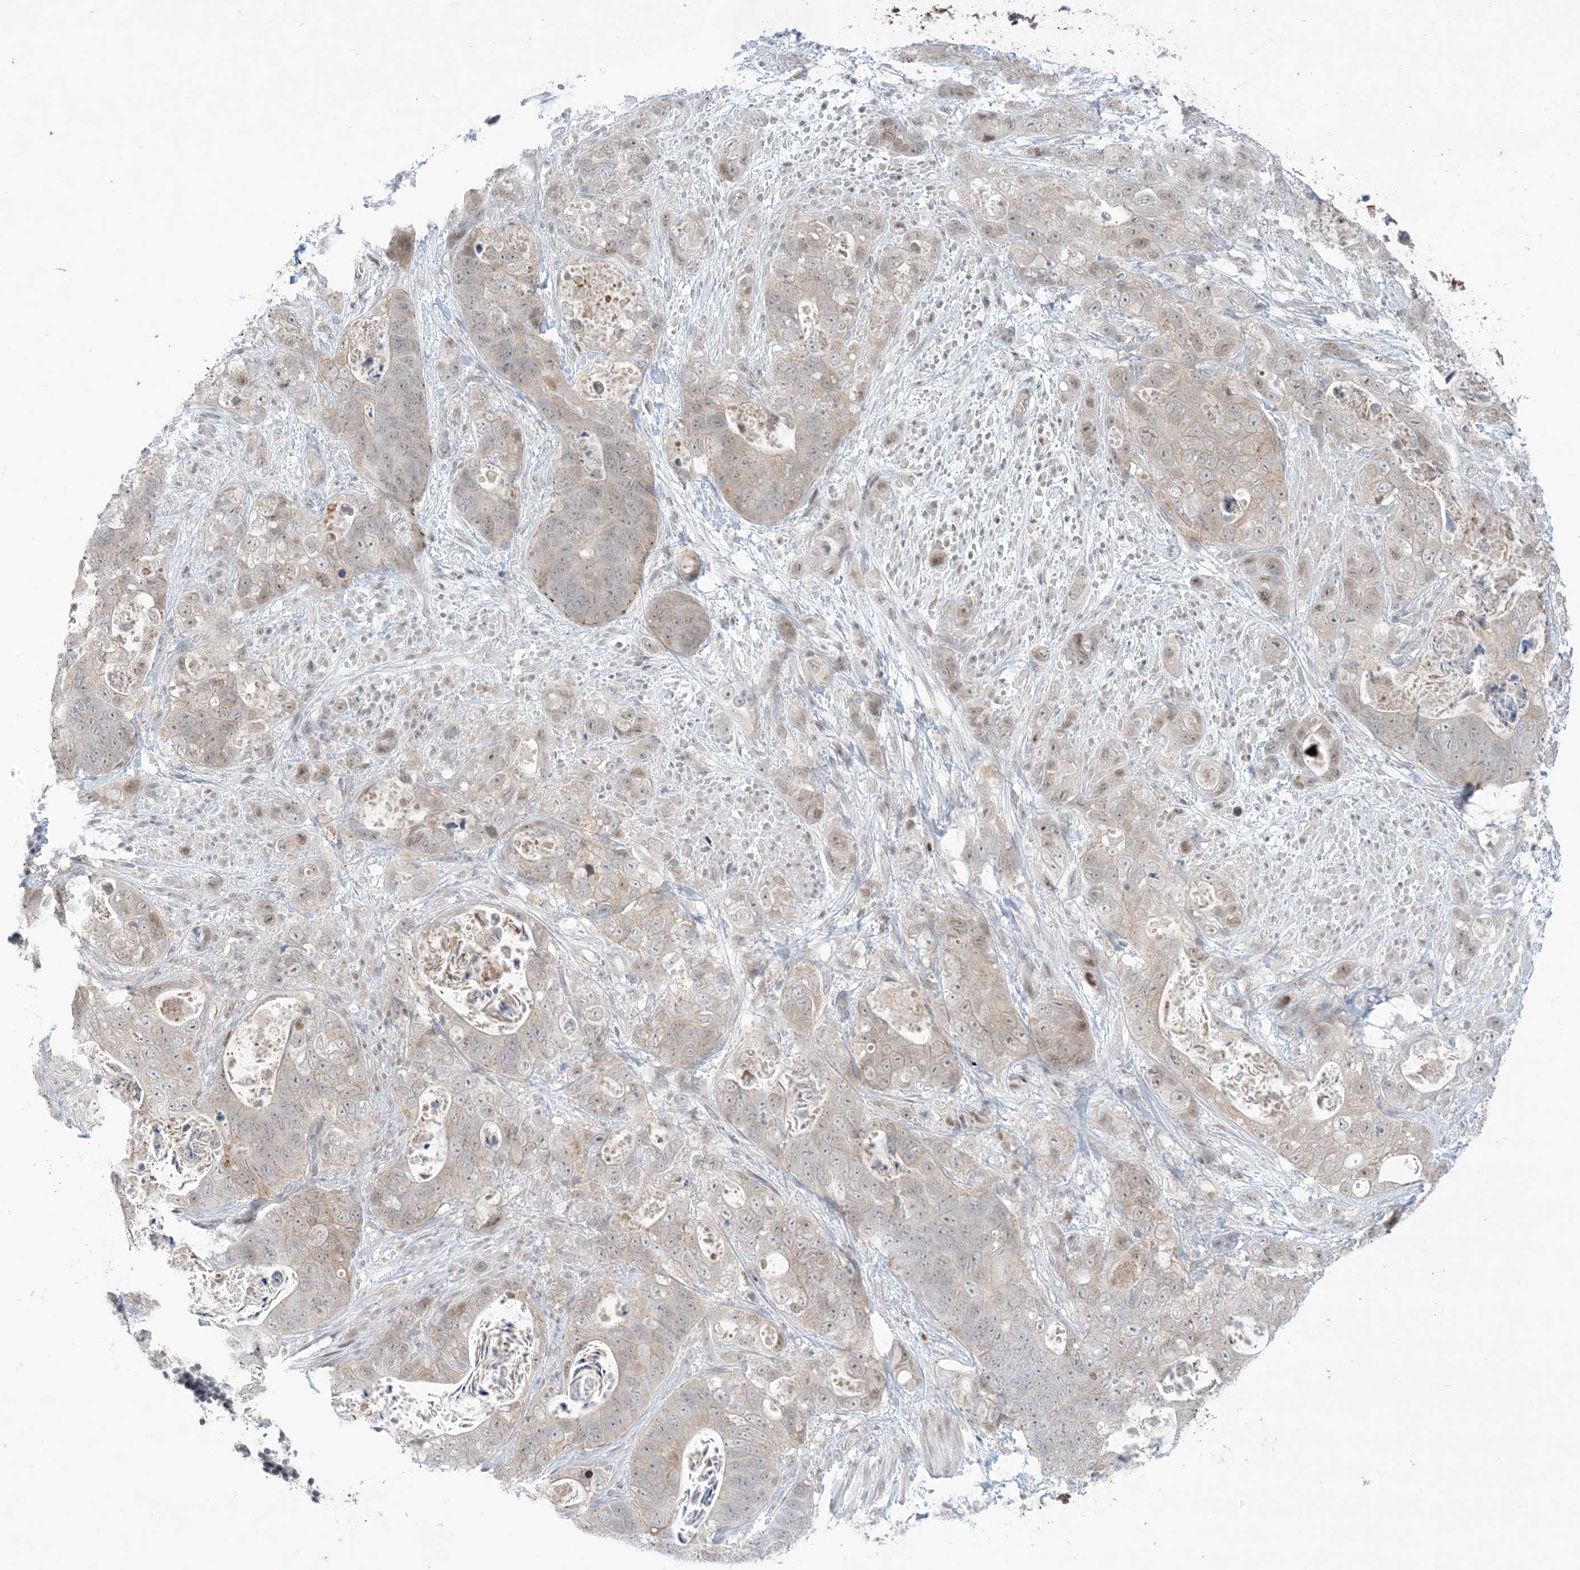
{"staining": {"intensity": "negative", "quantity": "none", "location": "none"}, "tissue": "stomach cancer", "cell_type": "Tumor cells", "image_type": "cancer", "snomed": [{"axis": "morphology", "description": "Adenocarcinoma, NOS"}, {"axis": "topography", "description": "Stomach"}], "caption": "A high-resolution photomicrograph shows IHC staining of stomach cancer (adenocarcinoma), which exhibits no significant expression in tumor cells.", "gene": "TFPT", "patient": {"sex": "female", "age": 89}}